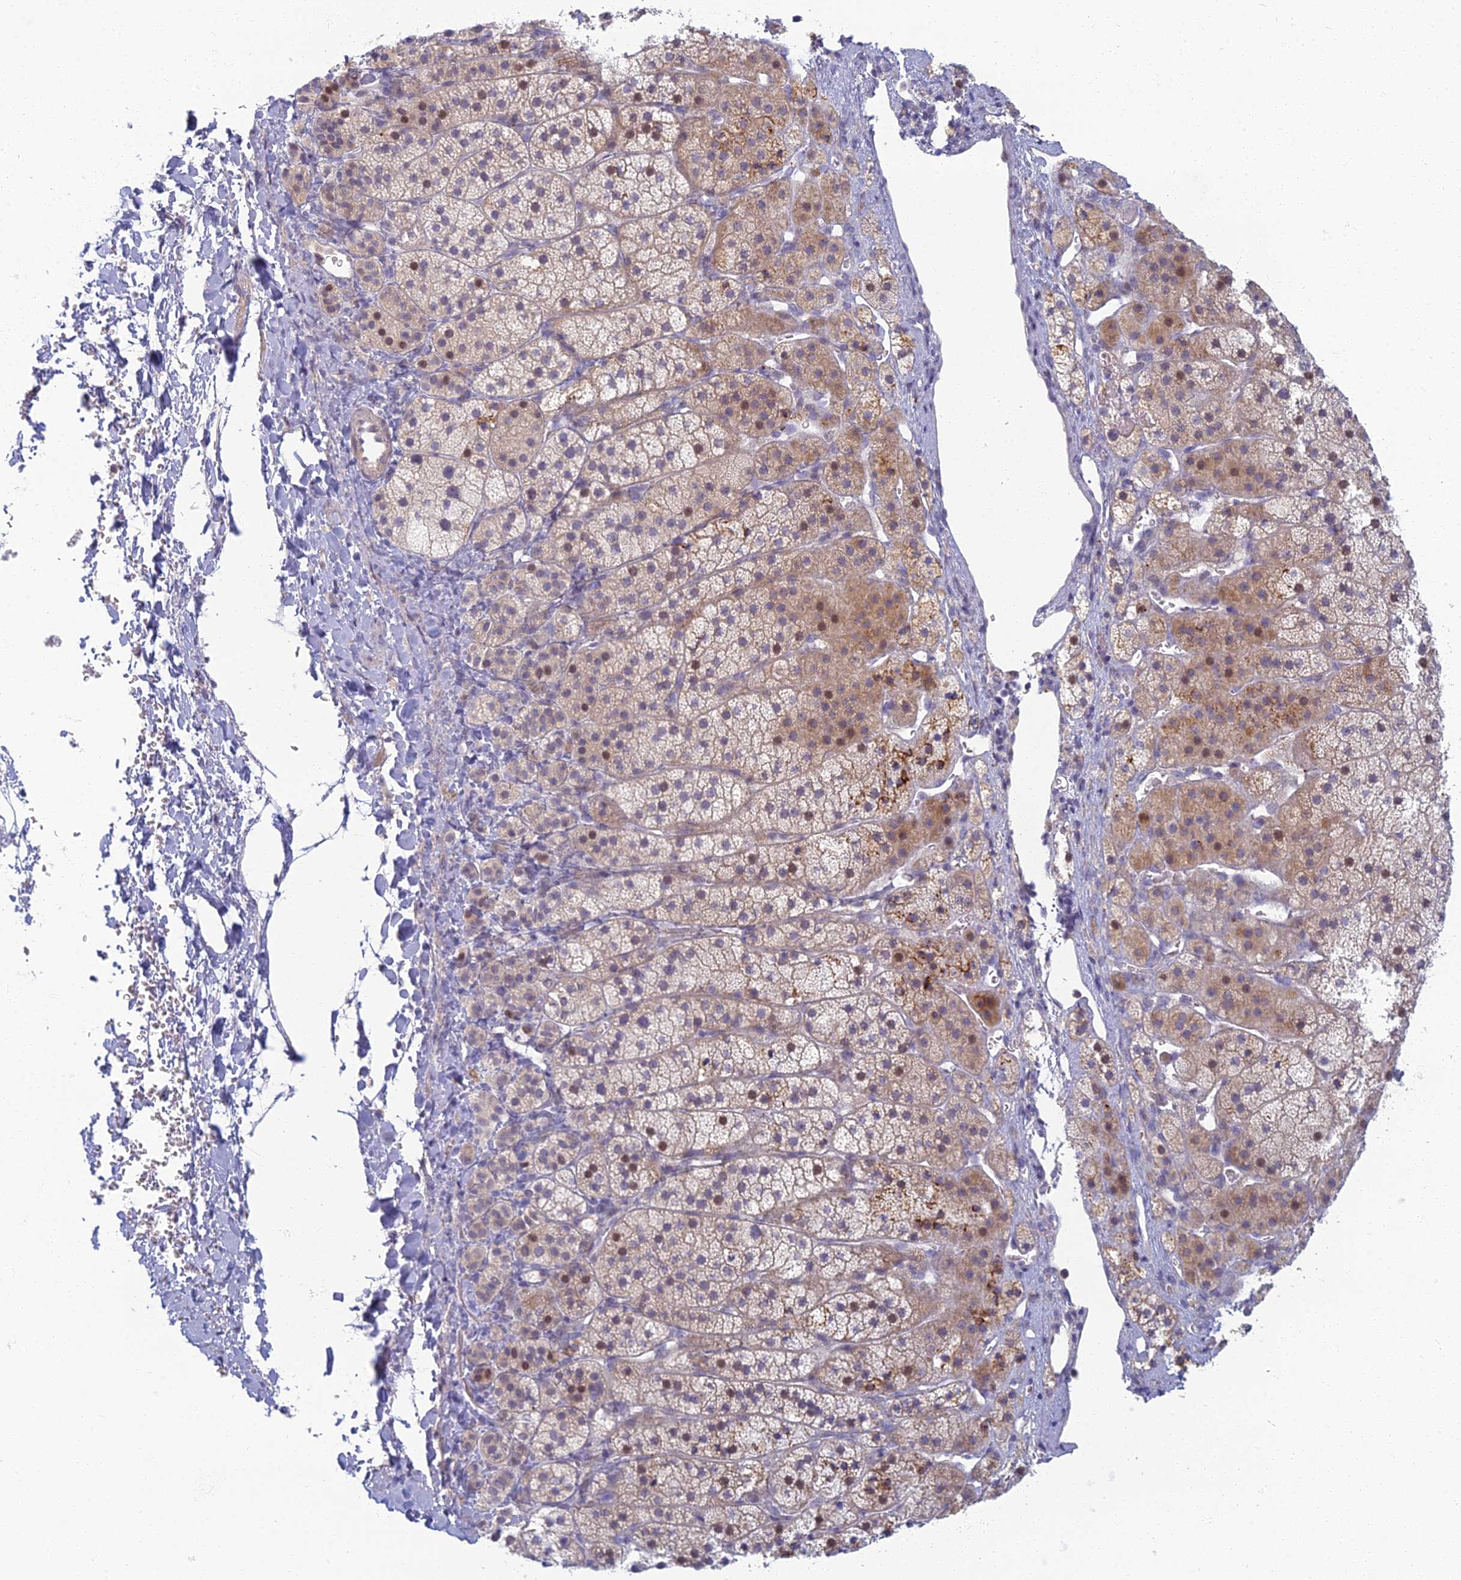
{"staining": {"intensity": "moderate", "quantity": "25%-75%", "location": "cytoplasmic/membranous,nuclear"}, "tissue": "adrenal gland", "cell_type": "Glandular cells", "image_type": "normal", "snomed": [{"axis": "morphology", "description": "Normal tissue, NOS"}, {"axis": "topography", "description": "Adrenal gland"}], "caption": "Moderate cytoplasmic/membranous,nuclear positivity for a protein is present in approximately 25%-75% of glandular cells of normal adrenal gland using immunohistochemistry.", "gene": "CHMP4B", "patient": {"sex": "female", "age": 44}}